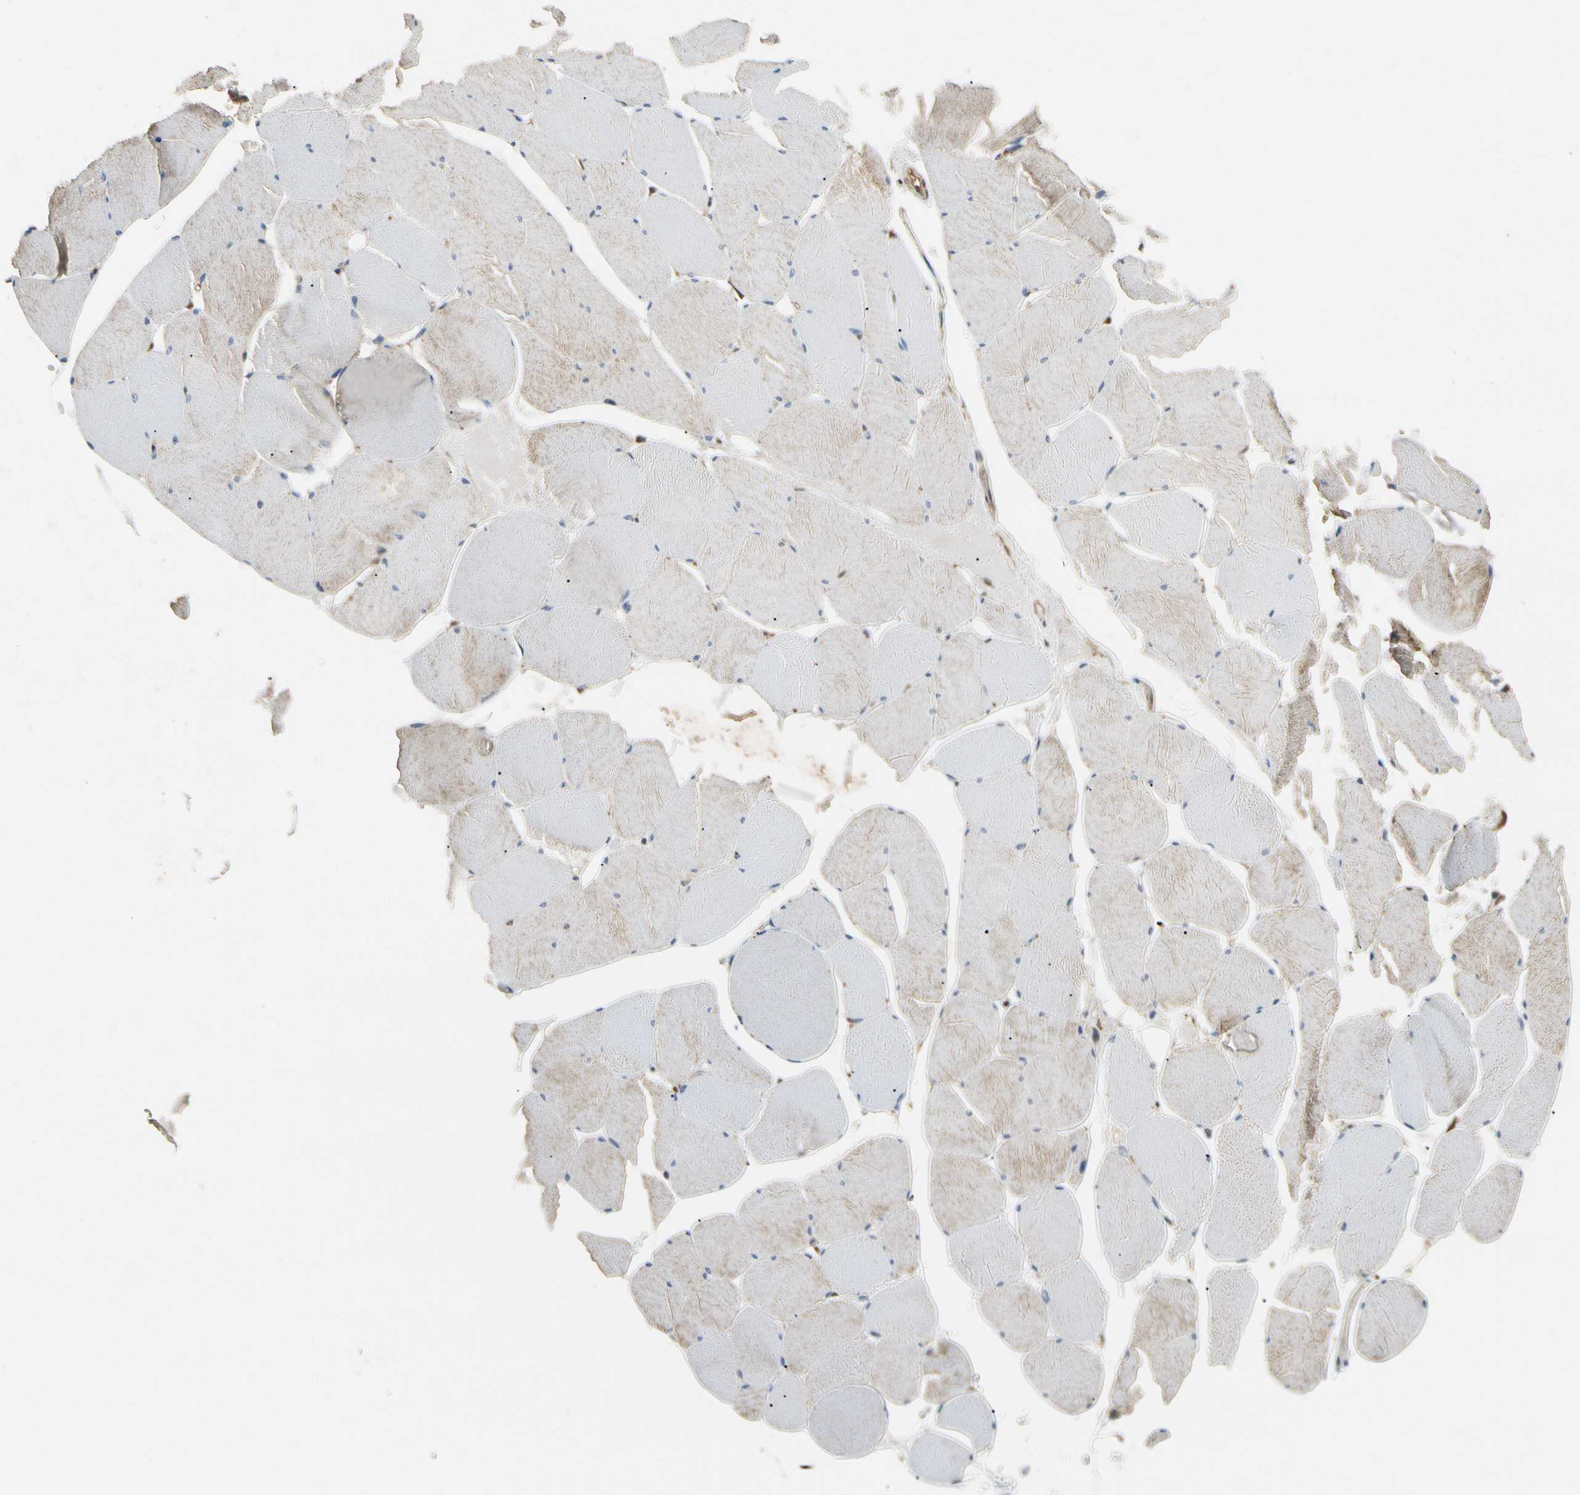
{"staining": {"intensity": "weak", "quantity": "<25%", "location": "cytoplasmic/membranous"}, "tissue": "skeletal muscle", "cell_type": "Myocytes", "image_type": "normal", "snomed": [{"axis": "morphology", "description": "Normal tissue, NOS"}, {"axis": "topography", "description": "Skeletal muscle"}, {"axis": "topography", "description": "Salivary gland"}], "caption": "The IHC histopathology image has no significant staining in myocytes of skeletal muscle.", "gene": "YWHAB", "patient": {"sex": "male", "age": 62}}